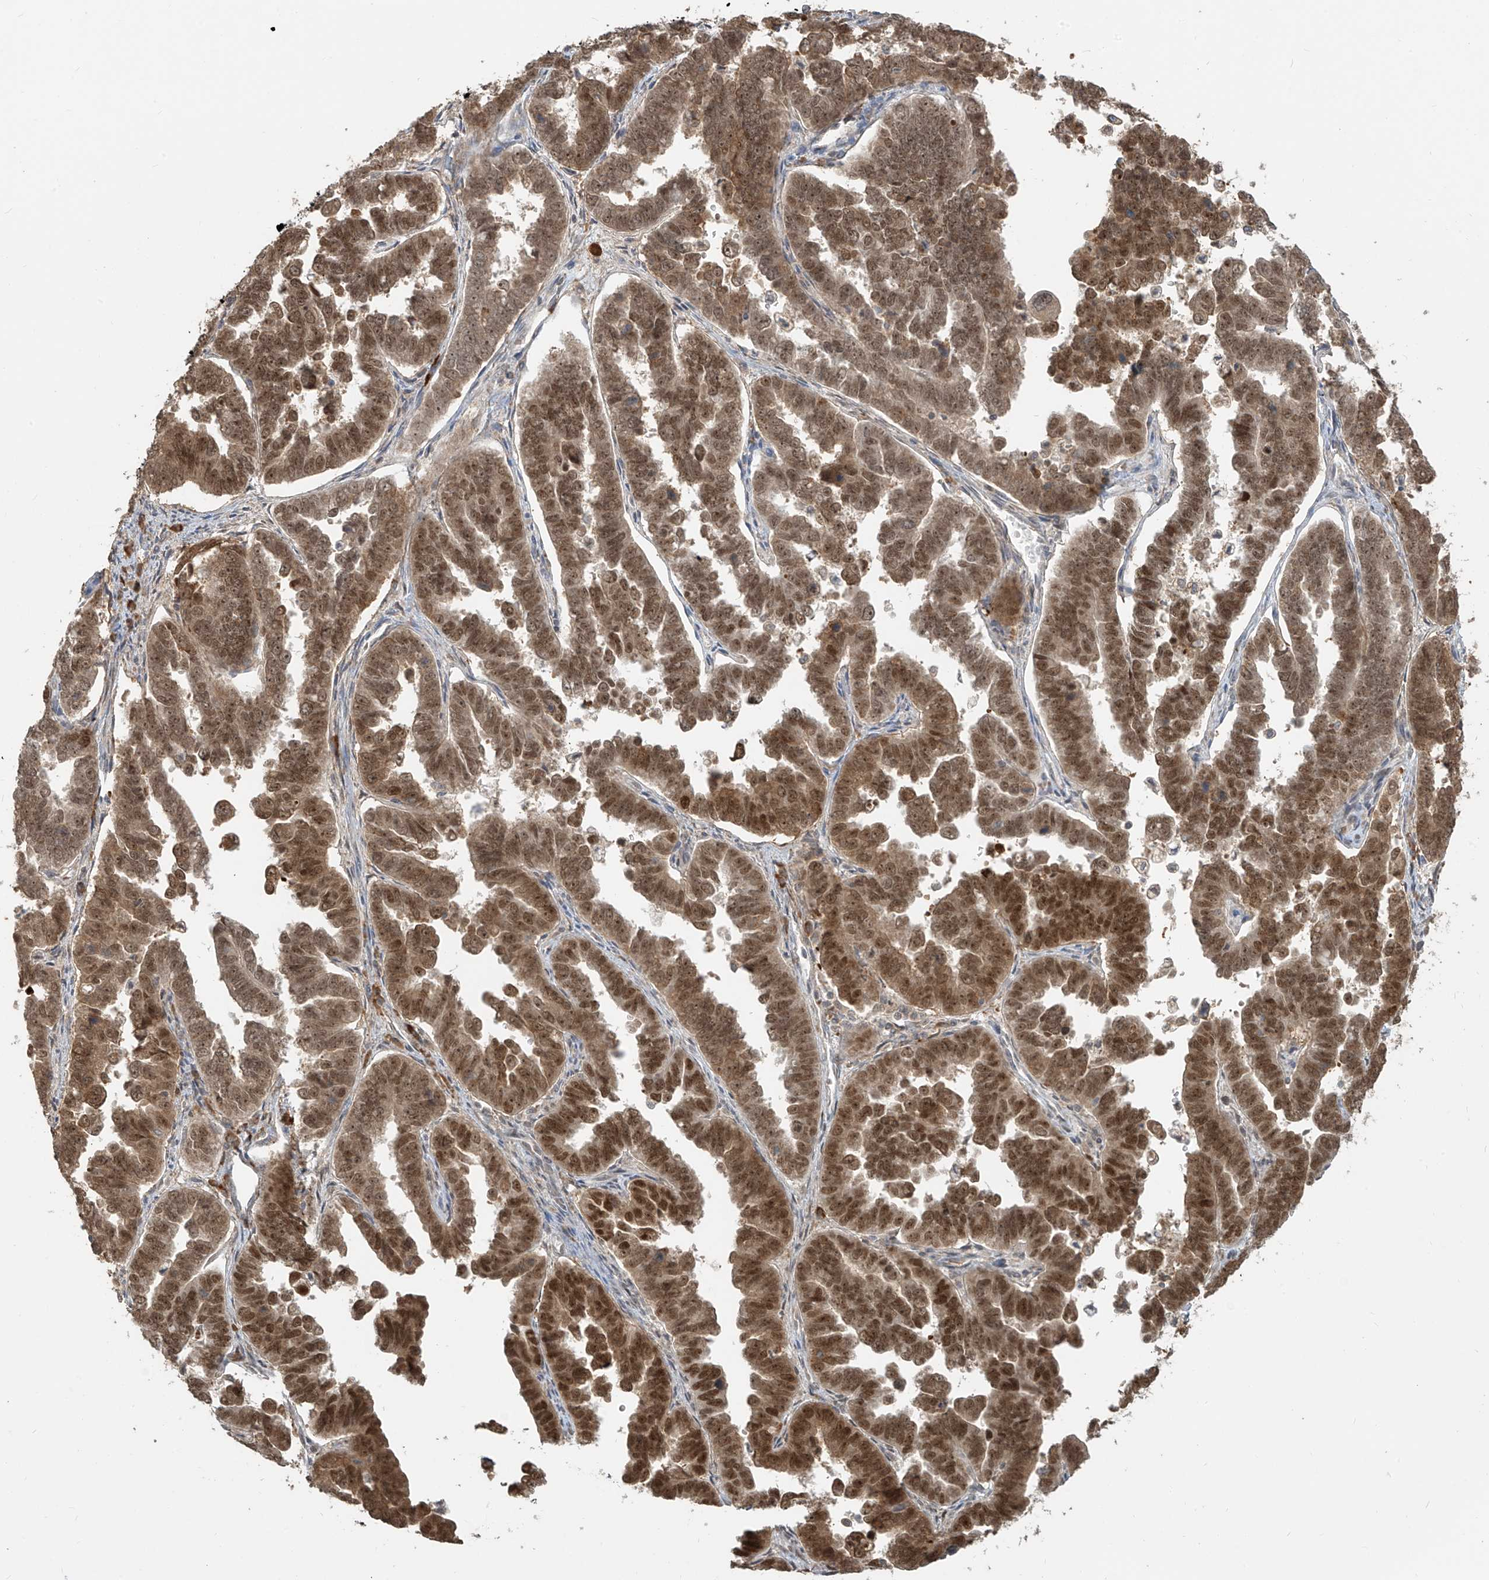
{"staining": {"intensity": "moderate", "quantity": ">75%", "location": "cytoplasmic/membranous,nuclear"}, "tissue": "endometrial cancer", "cell_type": "Tumor cells", "image_type": "cancer", "snomed": [{"axis": "morphology", "description": "Adenocarcinoma, NOS"}, {"axis": "topography", "description": "Endometrium"}], "caption": "Immunohistochemistry (IHC) photomicrograph of neoplastic tissue: adenocarcinoma (endometrial) stained using immunohistochemistry exhibits medium levels of moderate protein expression localized specifically in the cytoplasmic/membranous and nuclear of tumor cells, appearing as a cytoplasmic/membranous and nuclear brown color.", "gene": "ZMYM2", "patient": {"sex": "female", "age": 75}}